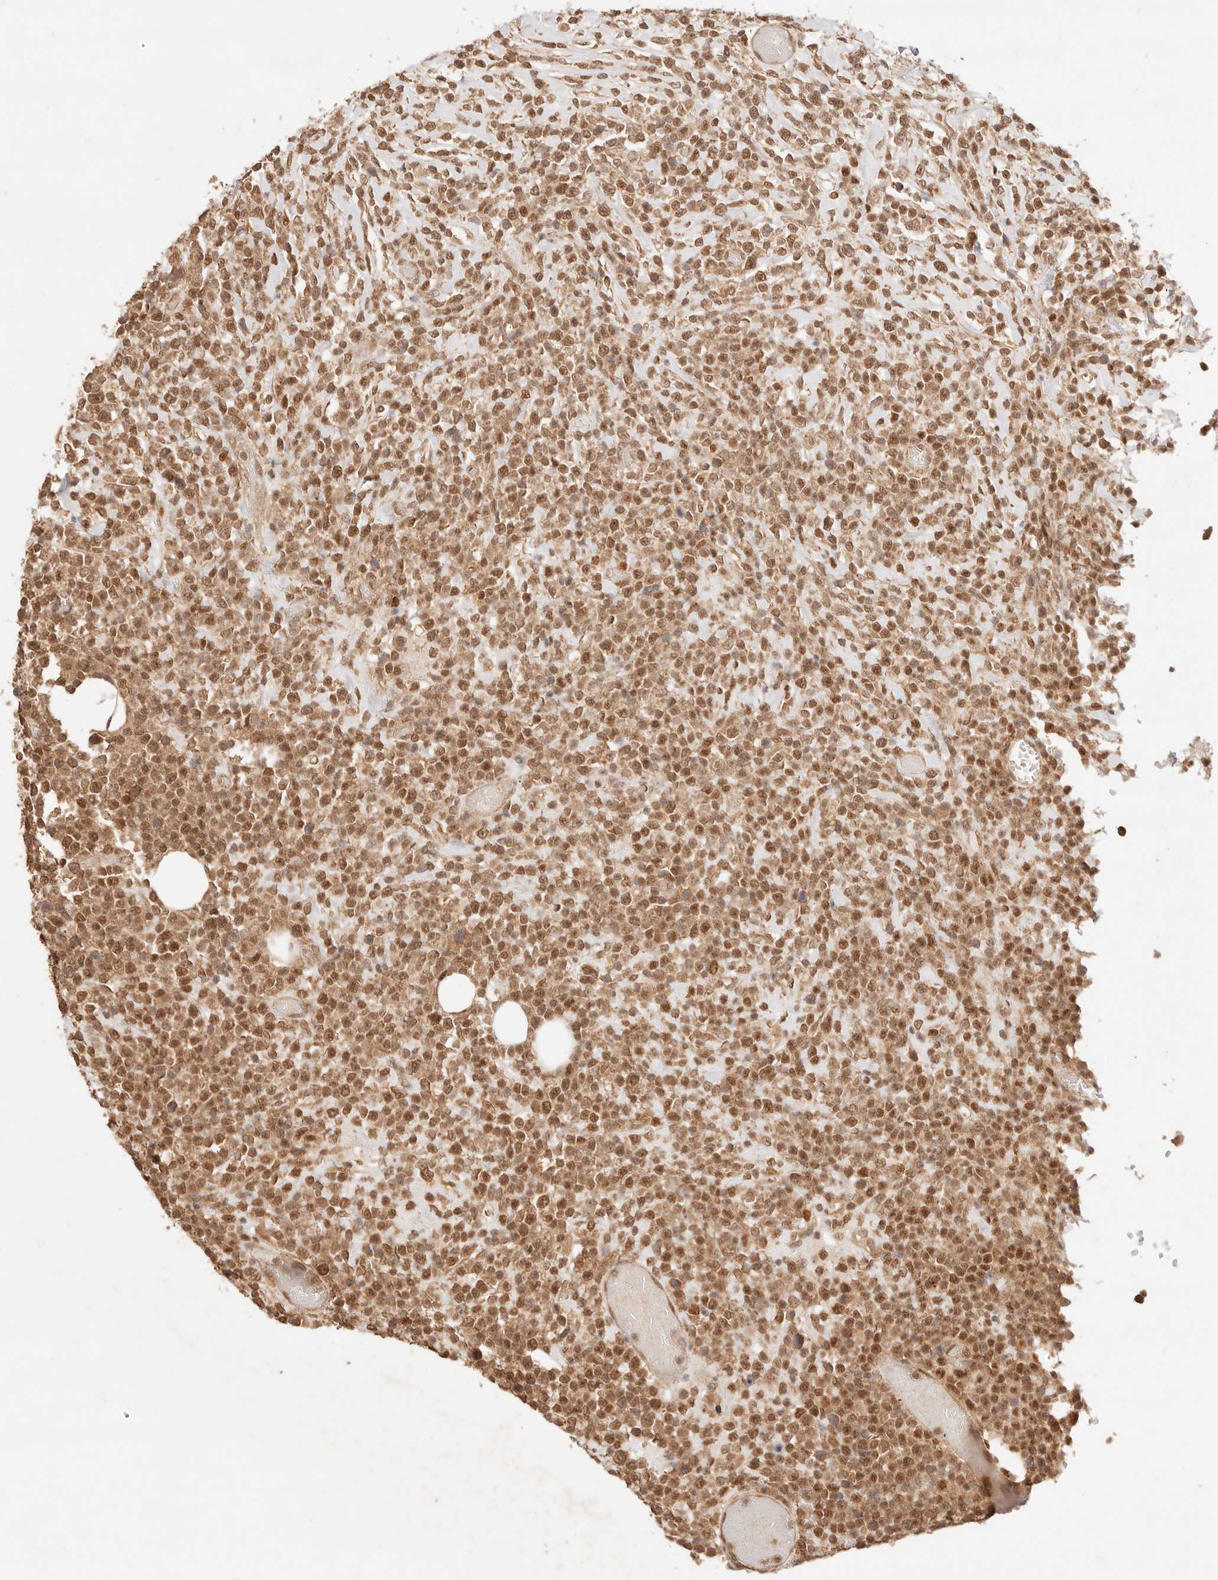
{"staining": {"intensity": "moderate", "quantity": ">75%", "location": "cytoplasmic/membranous,nuclear"}, "tissue": "lymphoma", "cell_type": "Tumor cells", "image_type": "cancer", "snomed": [{"axis": "morphology", "description": "Malignant lymphoma, non-Hodgkin's type, High grade"}, {"axis": "topography", "description": "Colon"}], "caption": "A high-resolution photomicrograph shows immunohistochemistry staining of lymphoma, which reveals moderate cytoplasmic/membranous and nuclear expression in about >75% of tumor cells.", "gene": "TRIM11", "patient": {"sex": "female", "age": 53}}